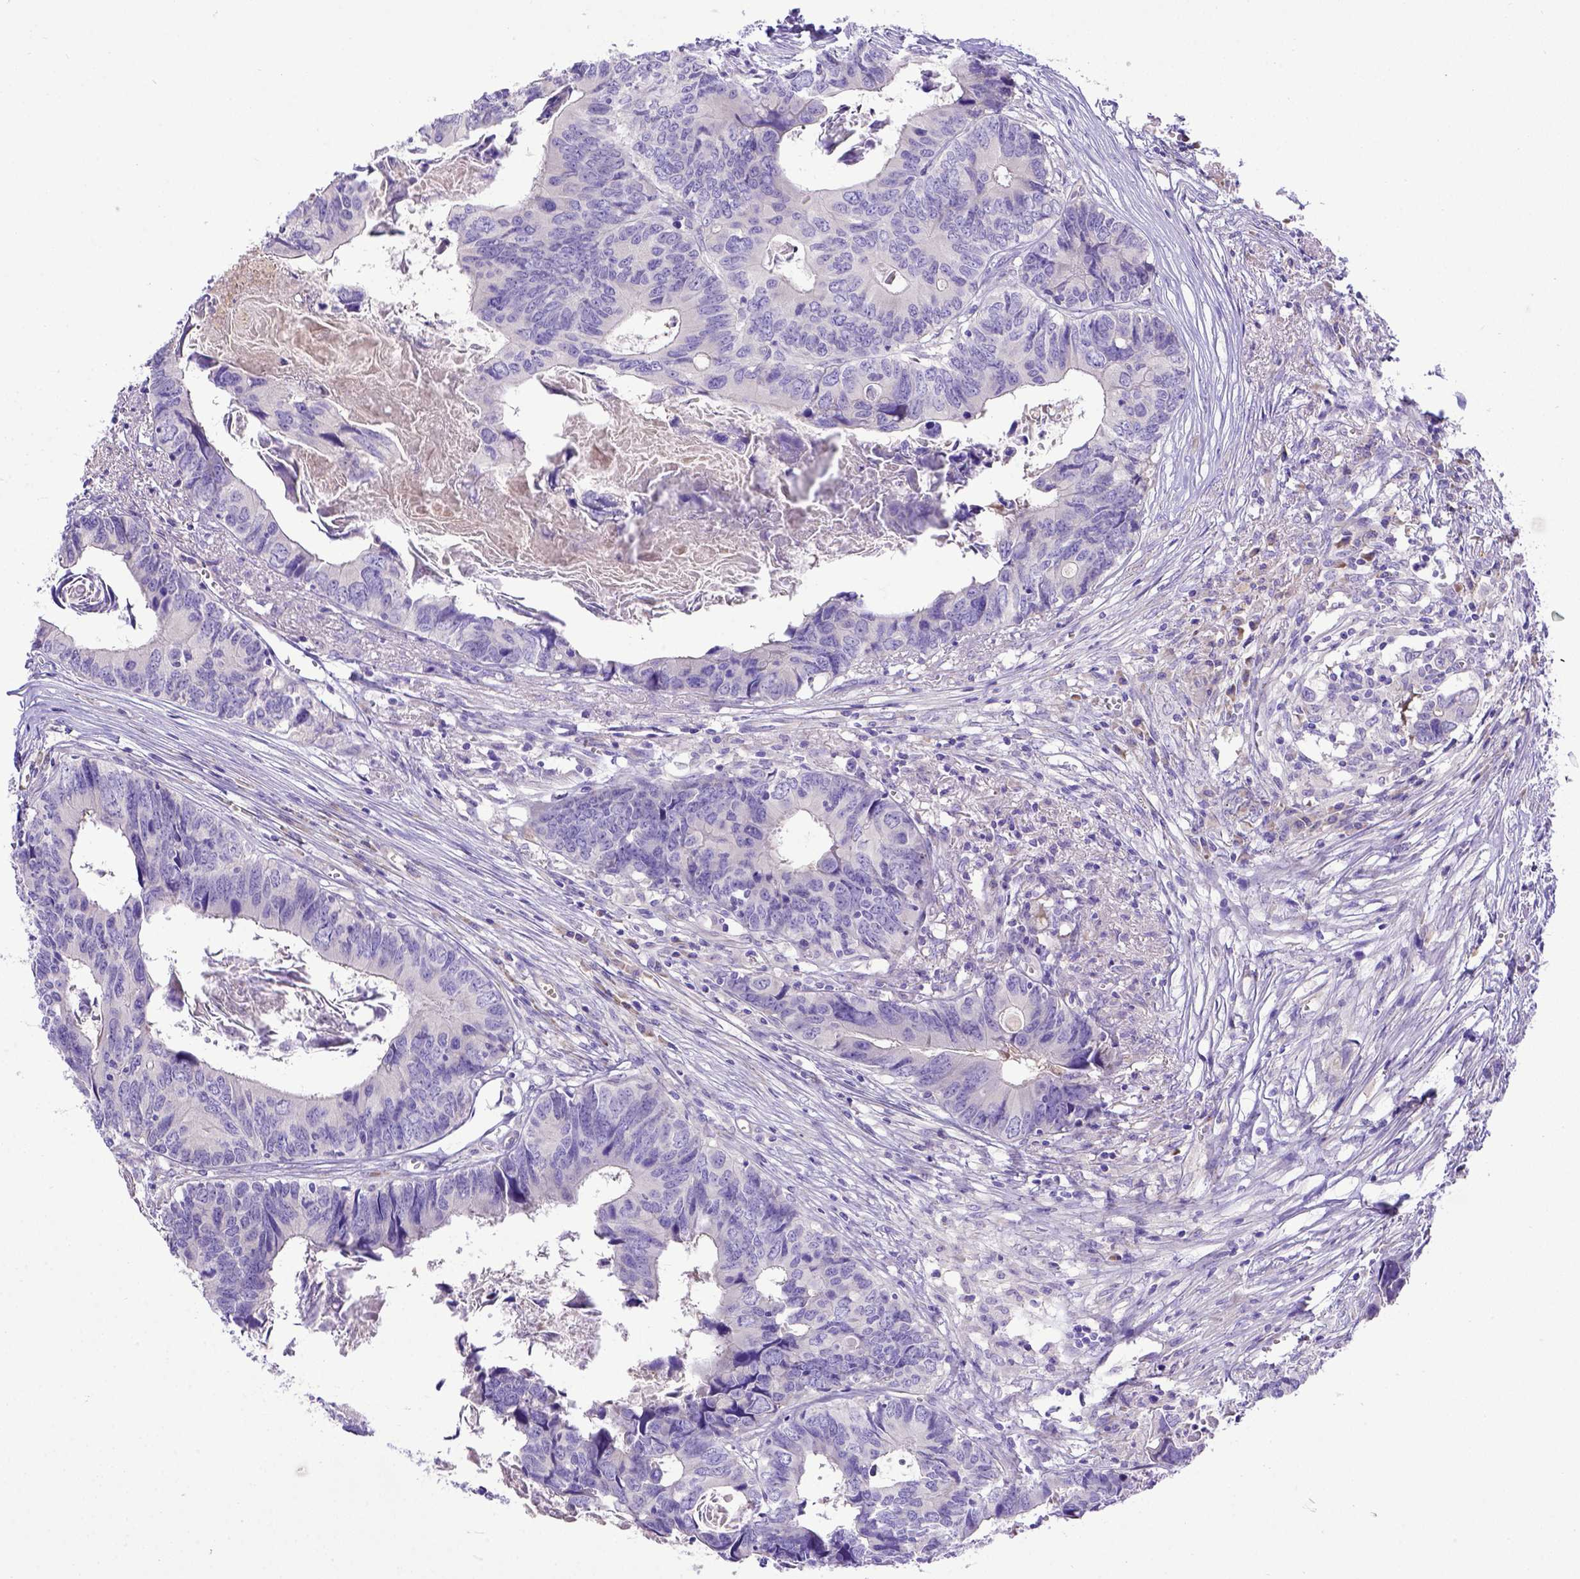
{"staining": {"intensity": "negative", "quantity": "none", "location": "none"}, "tissue": "colorectal cancer", "cell_type": "Tumor cells", "image_type": "cancer", "snomed": [{"axis": "morphology", "description": "Adenocarcinoma, NOS"}, {"axis": "topography", "description": "Colon"}], "caption": "Micrograph shows no protein positivity in tumor cells of colorectal adenocarcinoma tissue.", "gene": "CFAP300", "patient": {"sex": "female", "age": 82}}